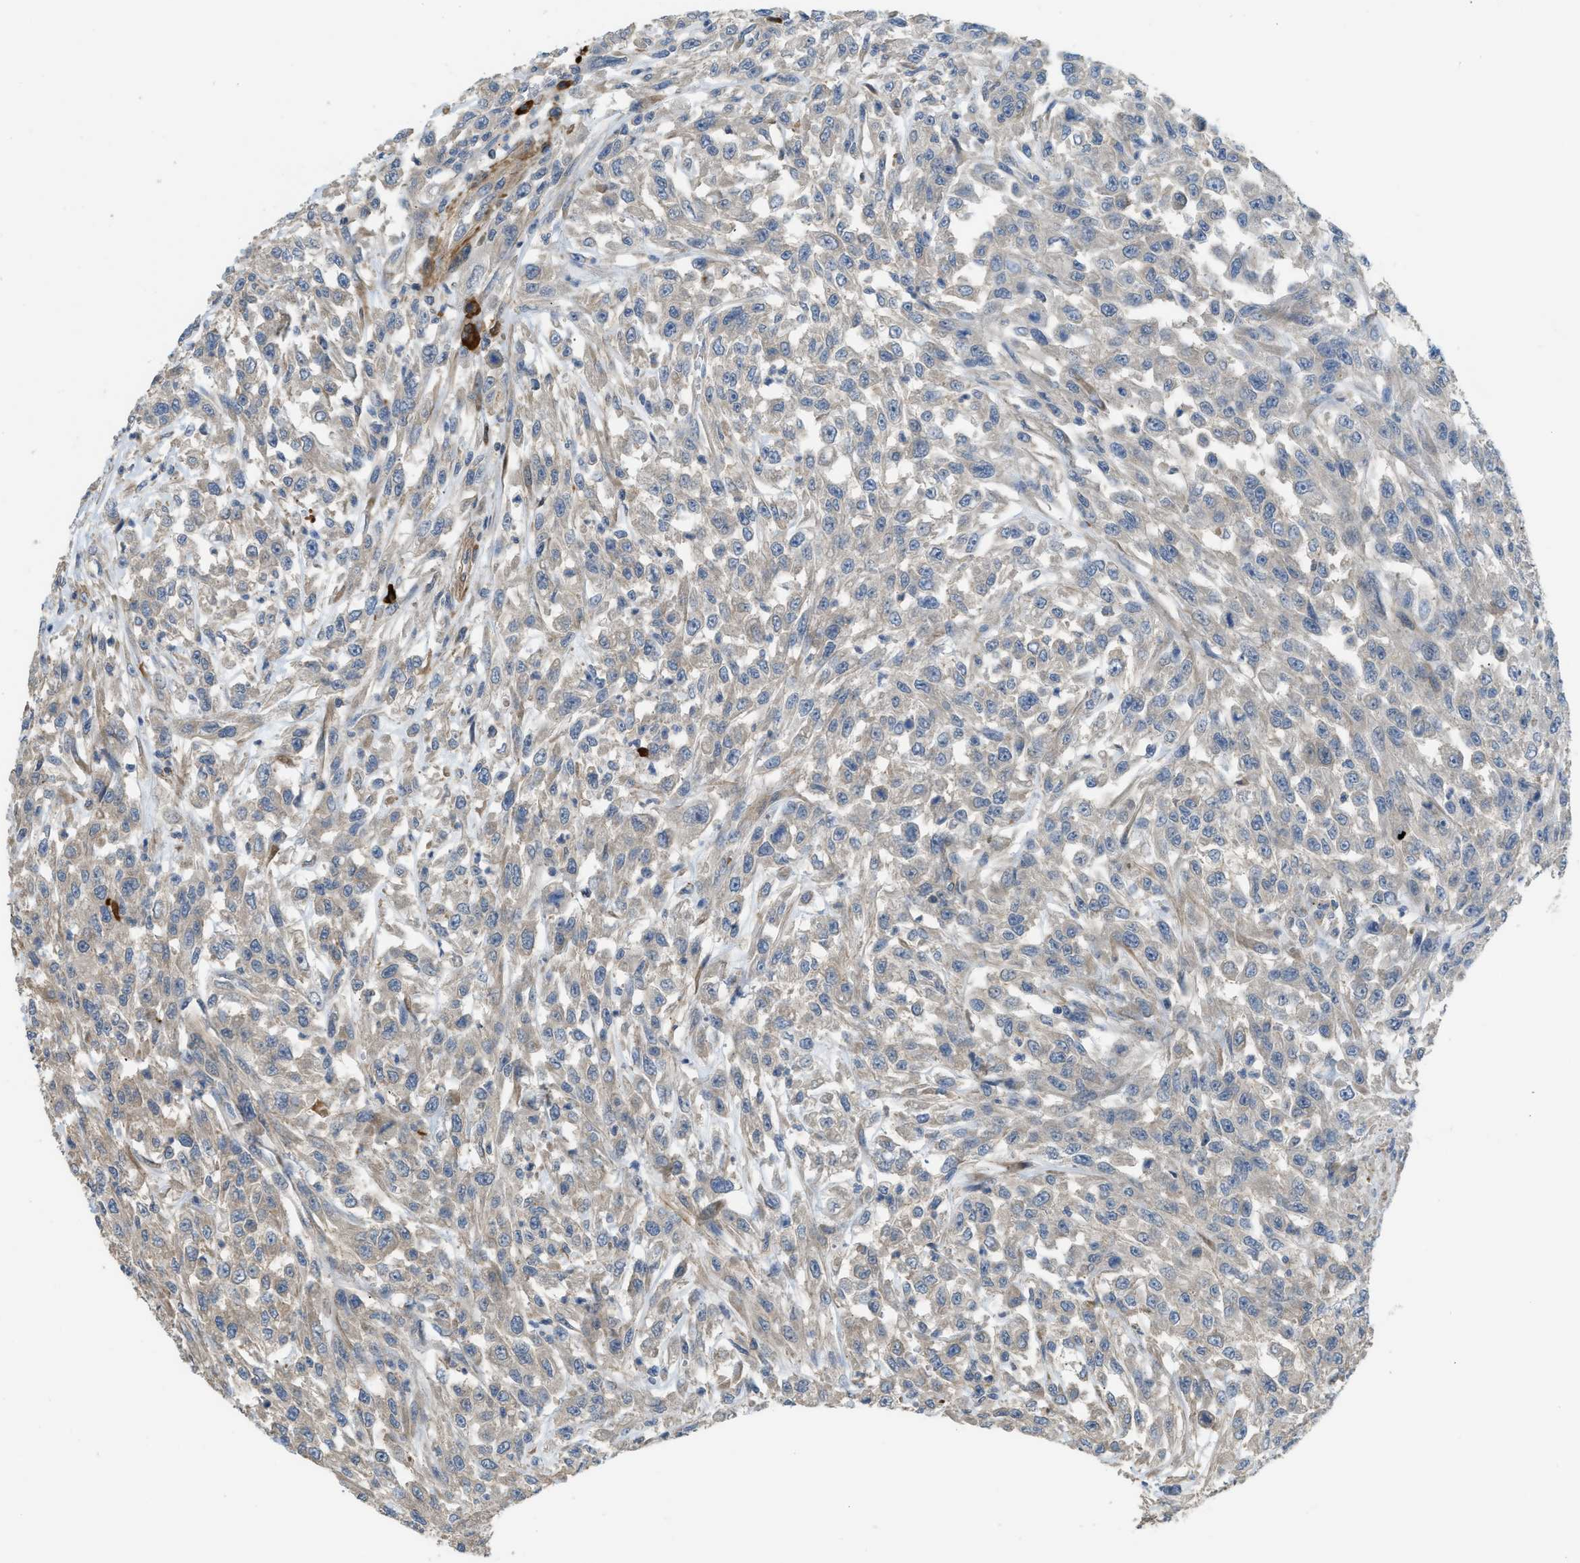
{"staining": {"intensity": "negative", "quantity": "none", "location": "none"}, "tissue": "urothelial cancer", "cell_type": "Tumor cells", "image_type": "cancer", "snomed": [{"axis": "morphology", "description": "Urothelial carcinoma, High grade"}, {"axis": "topography", "description": "Urinary bladder"}], "caption": "Urothelial cancer was stained to show a protein in brown. There is no significant positivity in tumor cells. (Stains: DAB (3,3'-diaminobenzidine) immunohistochemistry with hematoxylin counter stain, Microscopy: brightfield microscopy at high magnification).", "gene": "BTN3A2", "patient": {"sex": "male", "age": 46}}